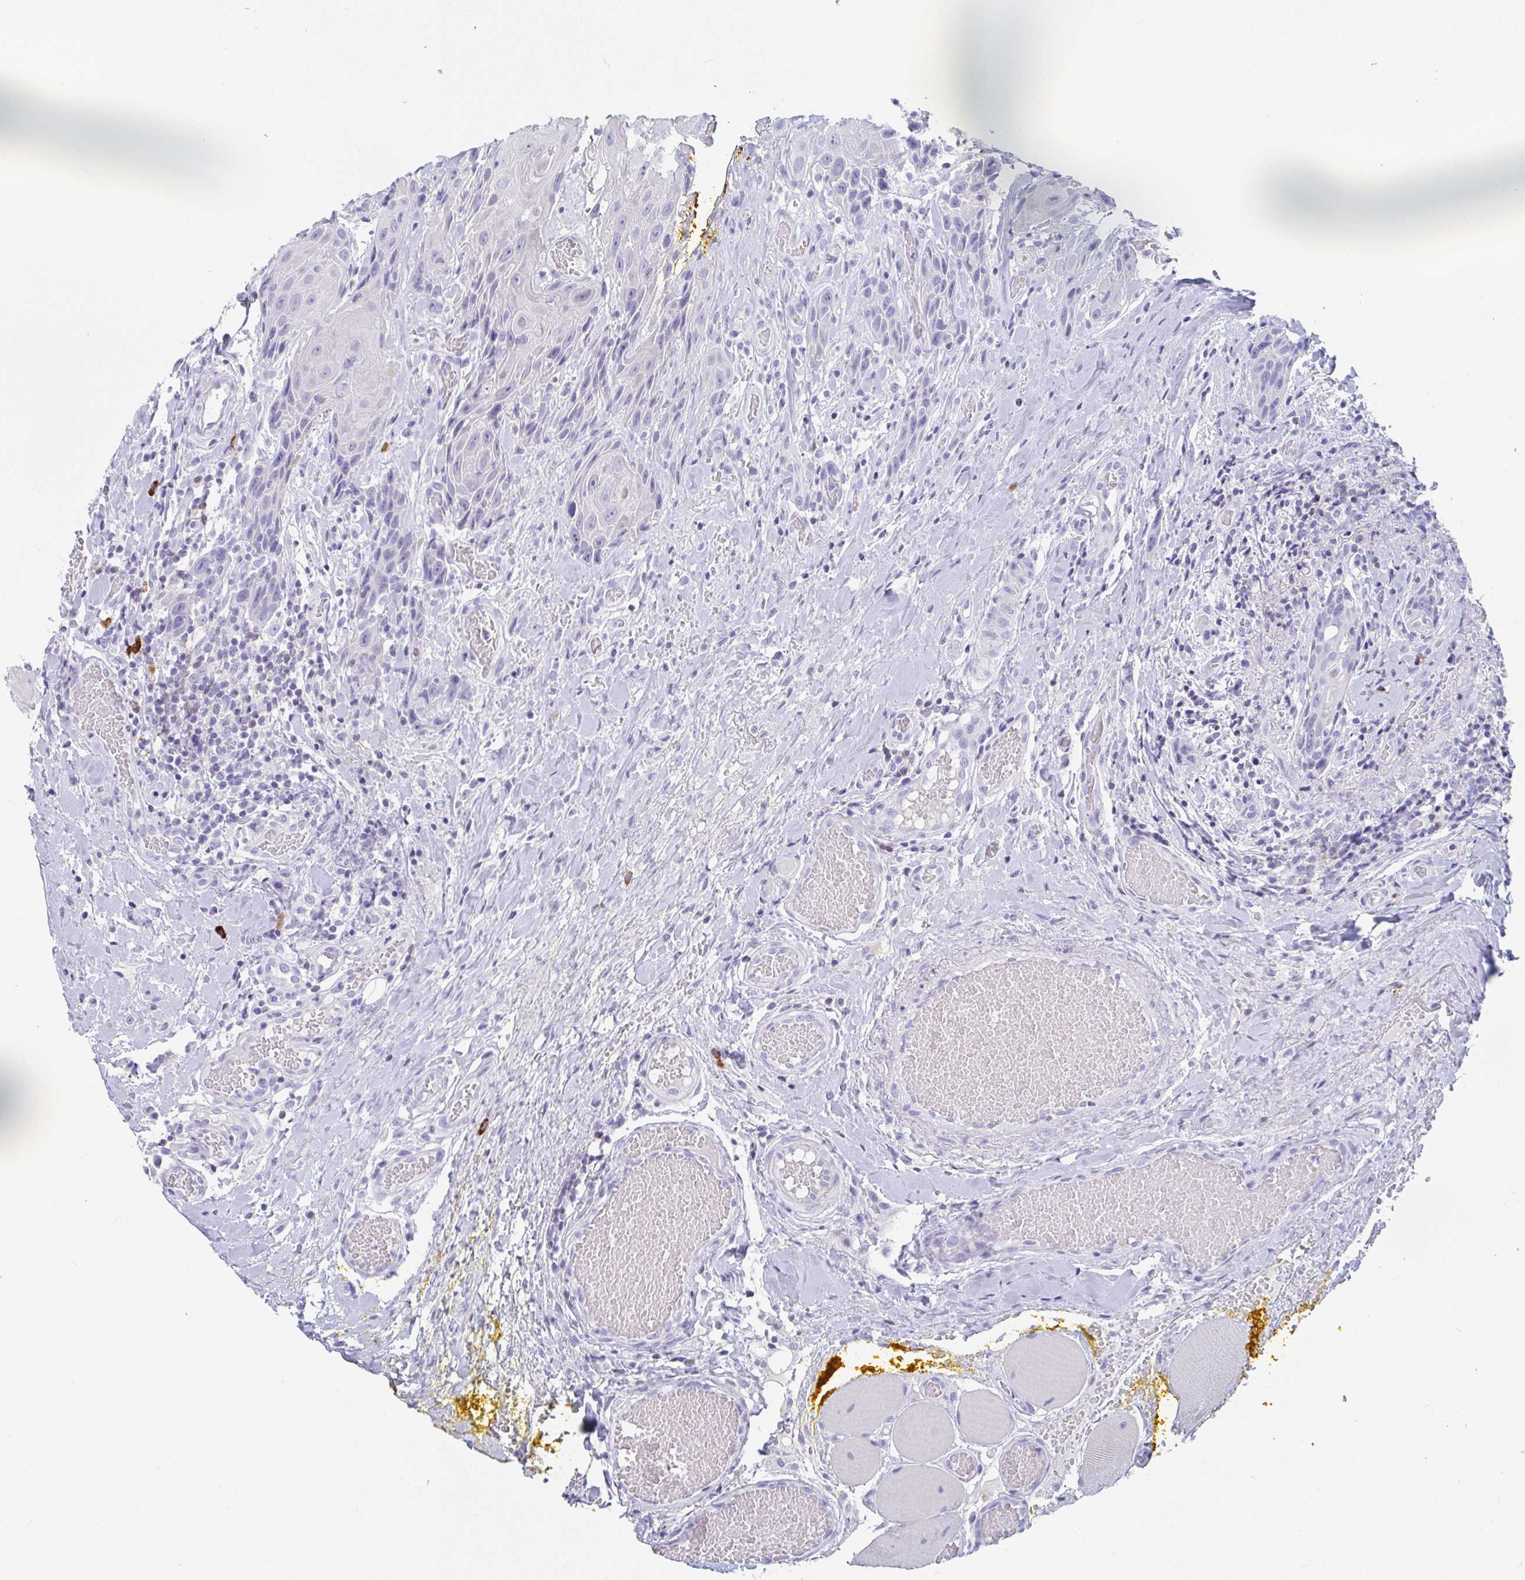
{"staining": {"intensity": "negative", "quantity": "none", "location": "none"}, "tissue": "head and neck cancer", "cell_type": "Tumor cells", "image_type": "cancer", "snomed": [{"axis": "morphology", "description": "Squamous cell carcinoma, NOS"}, {"axis": "topography", "description": "Oral tissue"}, {"axis": "topography", "description": "Head-Neck"}], "caption": "Squamous cell carcinoma (head and neck) was stained to show a protein in brown. There is no significant staining in tumor cells. Nuclei are stained in blue.", "gene": "PLA2G1B", "patient": {"sex": "male", "age": 49}}